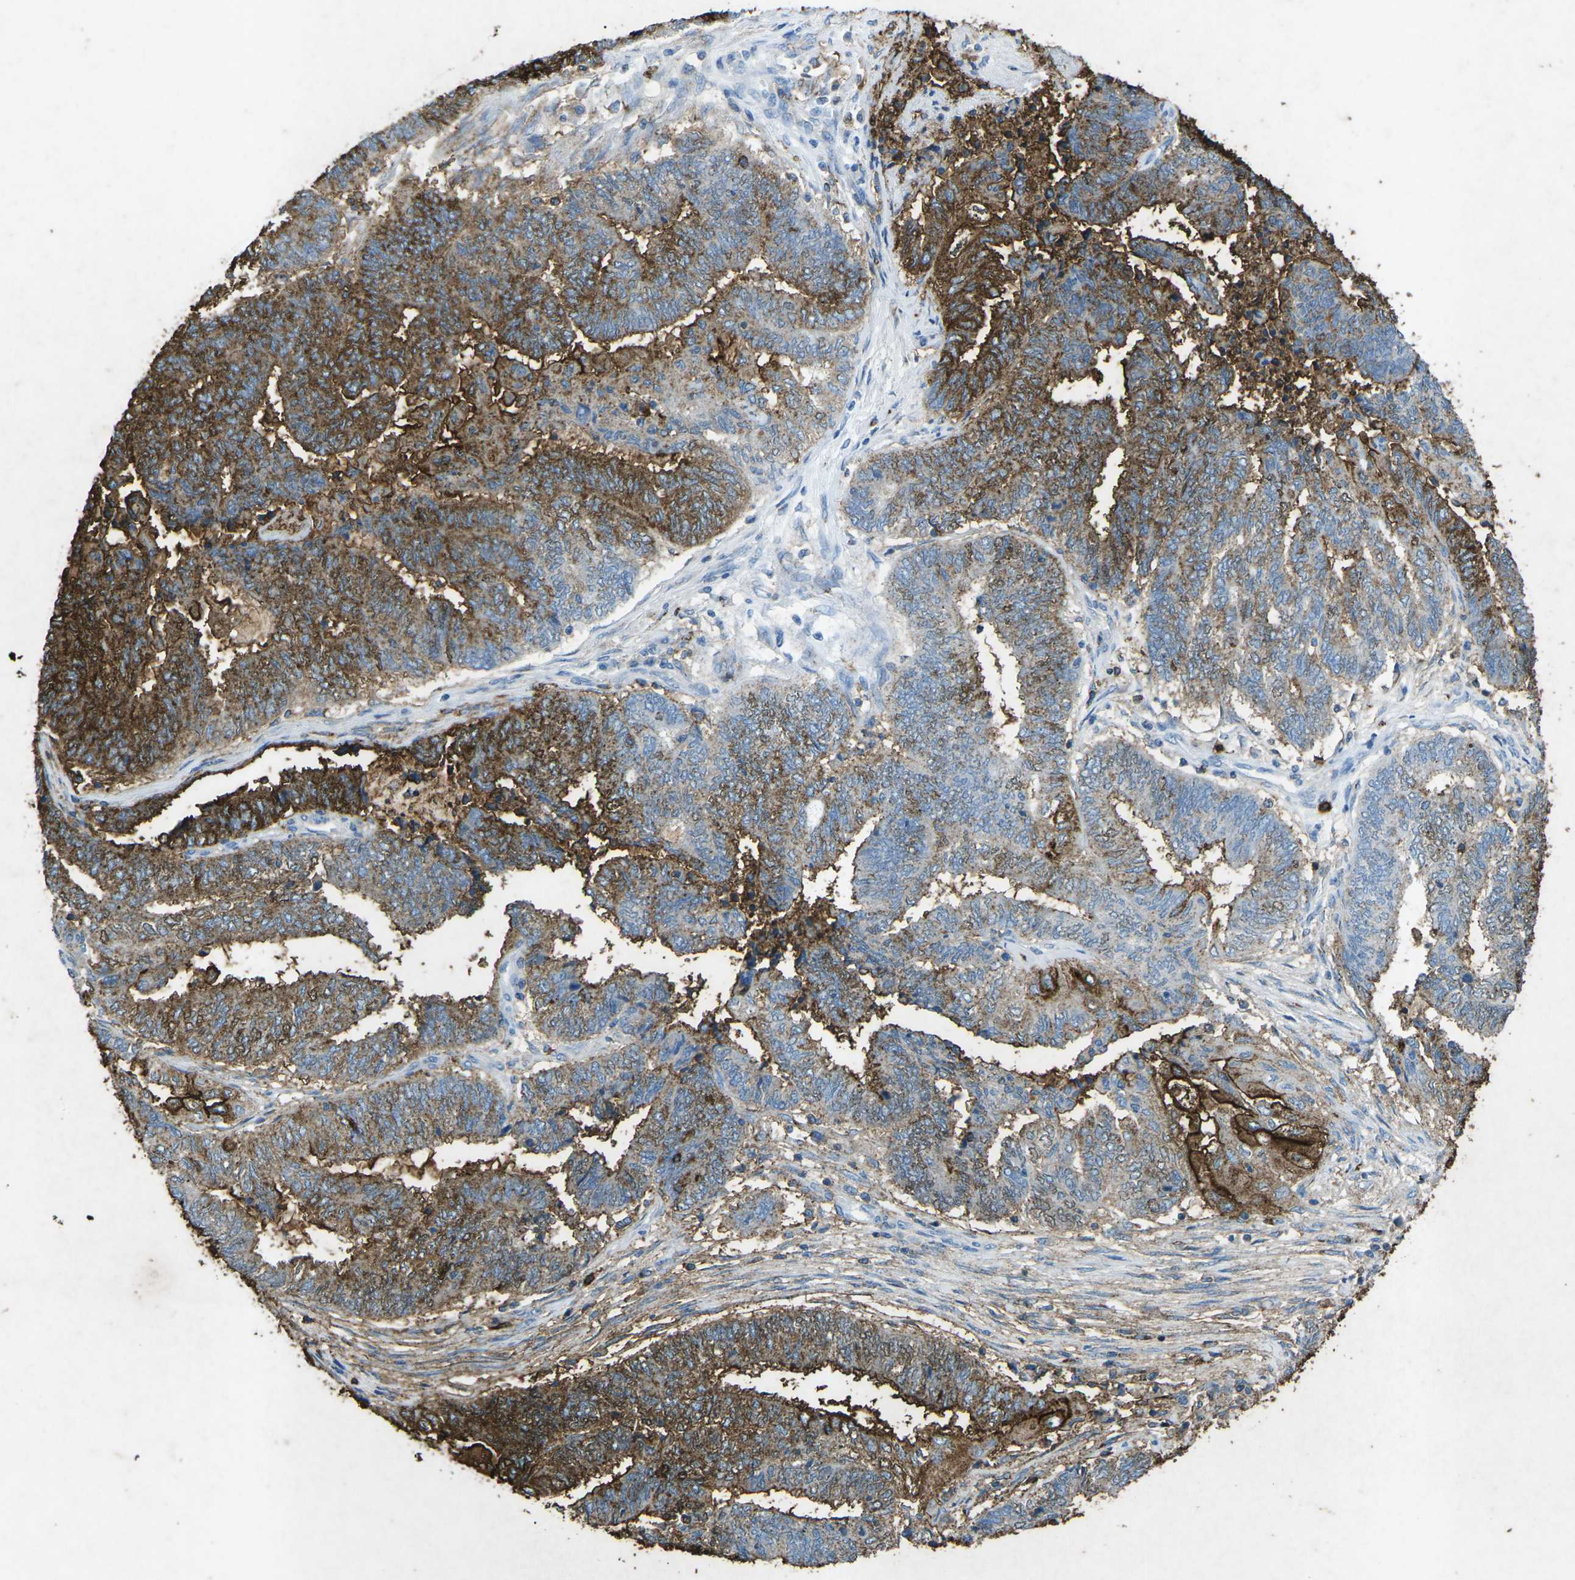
{"staining": {"intensity": "moderate", "quantity": "25%-75%", "location": "cytoplasmic/membranous"}, "tissue": "endometrial cancer", "cell_type": "Tumor cells", "image_type": "cancer", "snomed": [{"axis": "morphology", "description": "Adenocarcinoma, NOS"}, {"axis": "topography", "description": "Uterus"}, {"axis": "topography", "description": "Endometrium"}], "caption": "Endometrial adenocarcinoma was stained to show a protein in brown. There is medium levels of moderate cytoplasmic/membranous positivity in approximately 25%-75% of tumor cells. (brown staining indicates protein expression, while blue staining denotes nuclei).", "gene": "CTAGE1", "patient": {"sex": "female", "age": 70}}